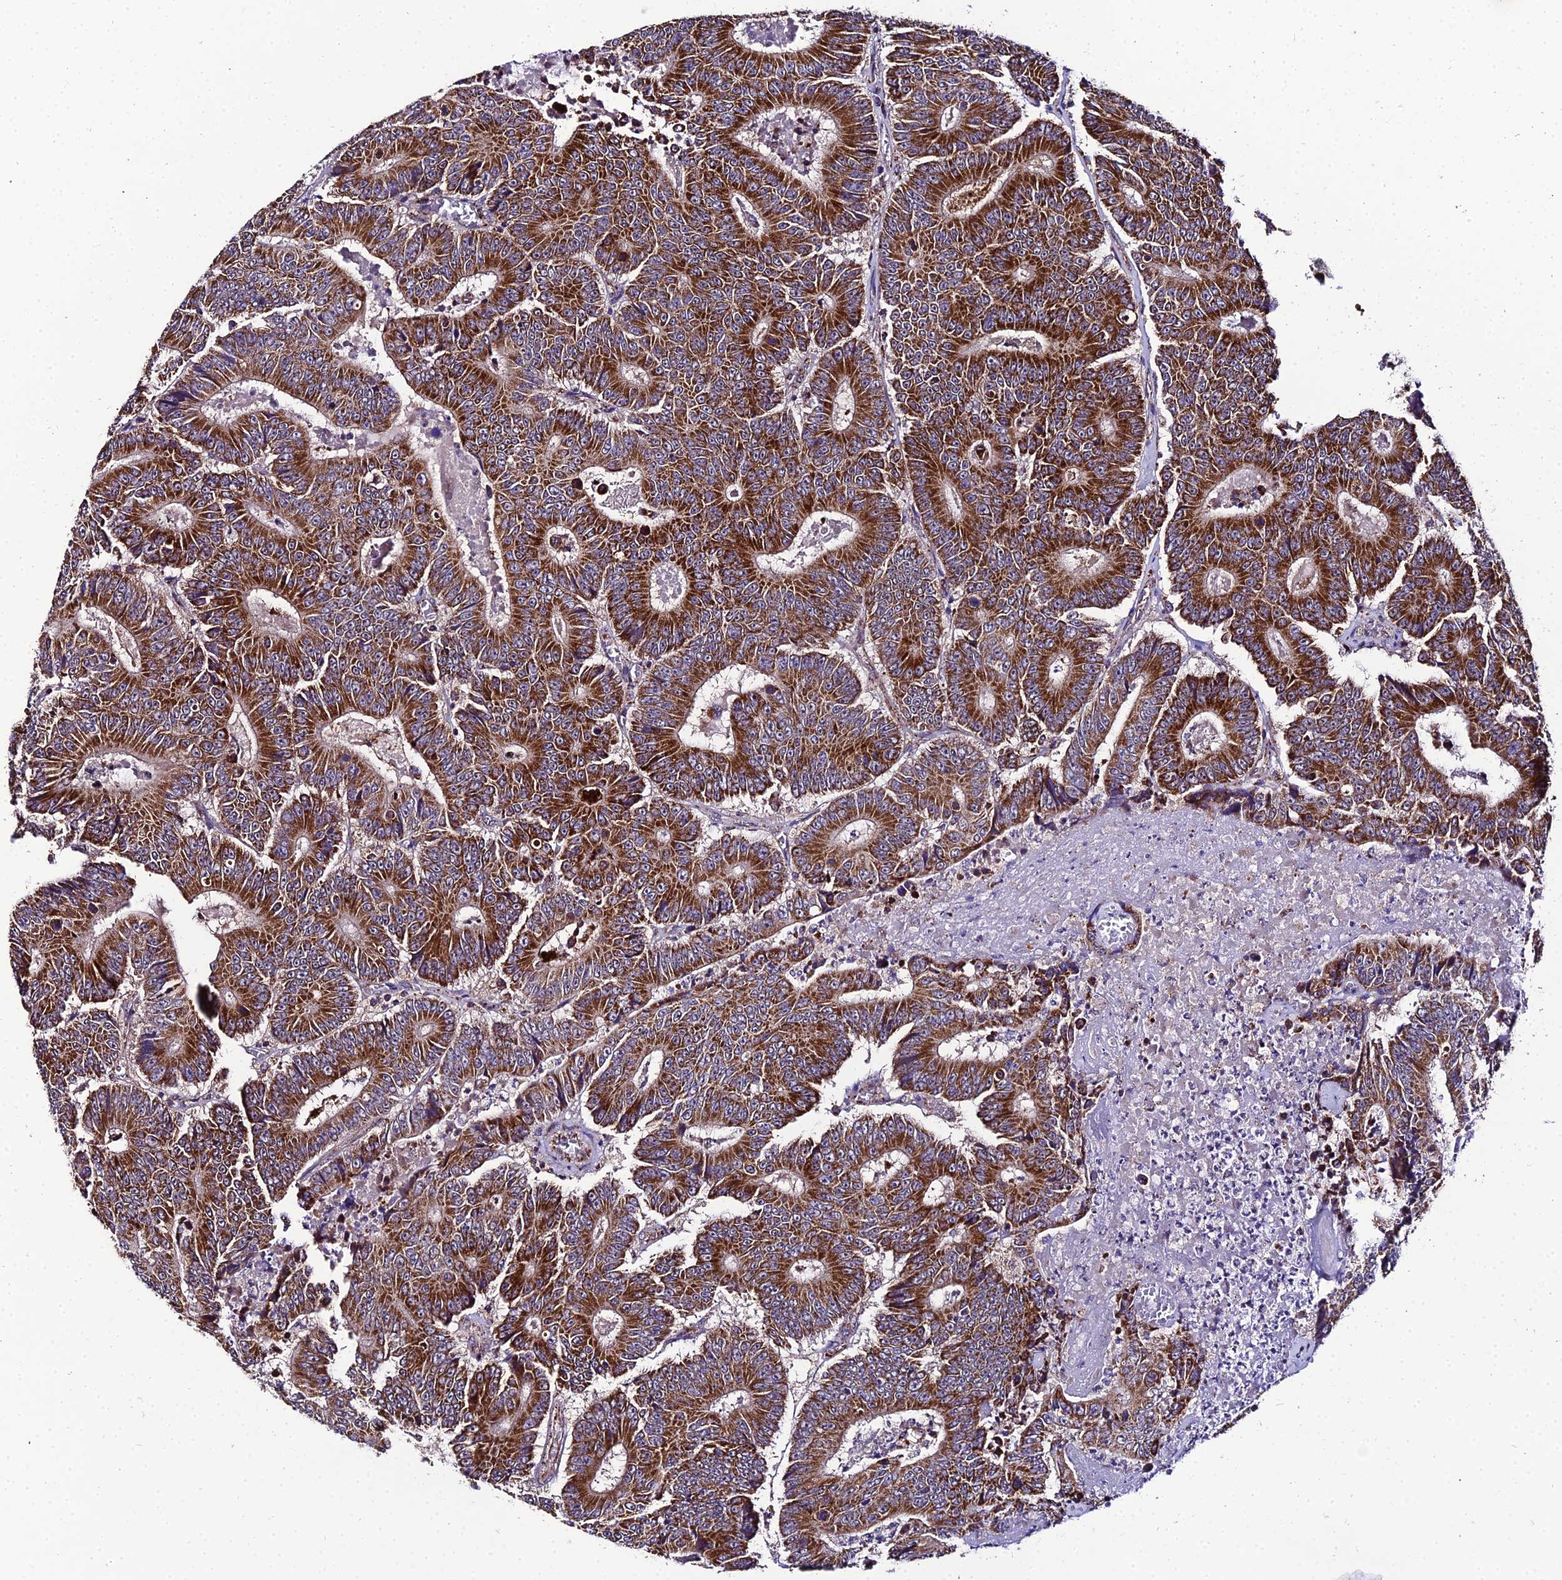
{"staining": {"intensity": "strong", "quantity": ">75%", "location": "cytoplasmic/membranous"}, "tissue": "colorectal cancer", "cell_type": "Tumor cells", "image_type": "cancer", "snomed": [{"axis": "morphology", "description": "Adenocarcinoma, NOS"}, {"axis": "topography", "description": "Colon"}], "caption": "A brown stain shows strong cytoplasmic/membranous positivity of a protein in human colorectal cancer tumor cells.", "gene": "PSMD2", "patient": {"sex": "male", "age": 83}}